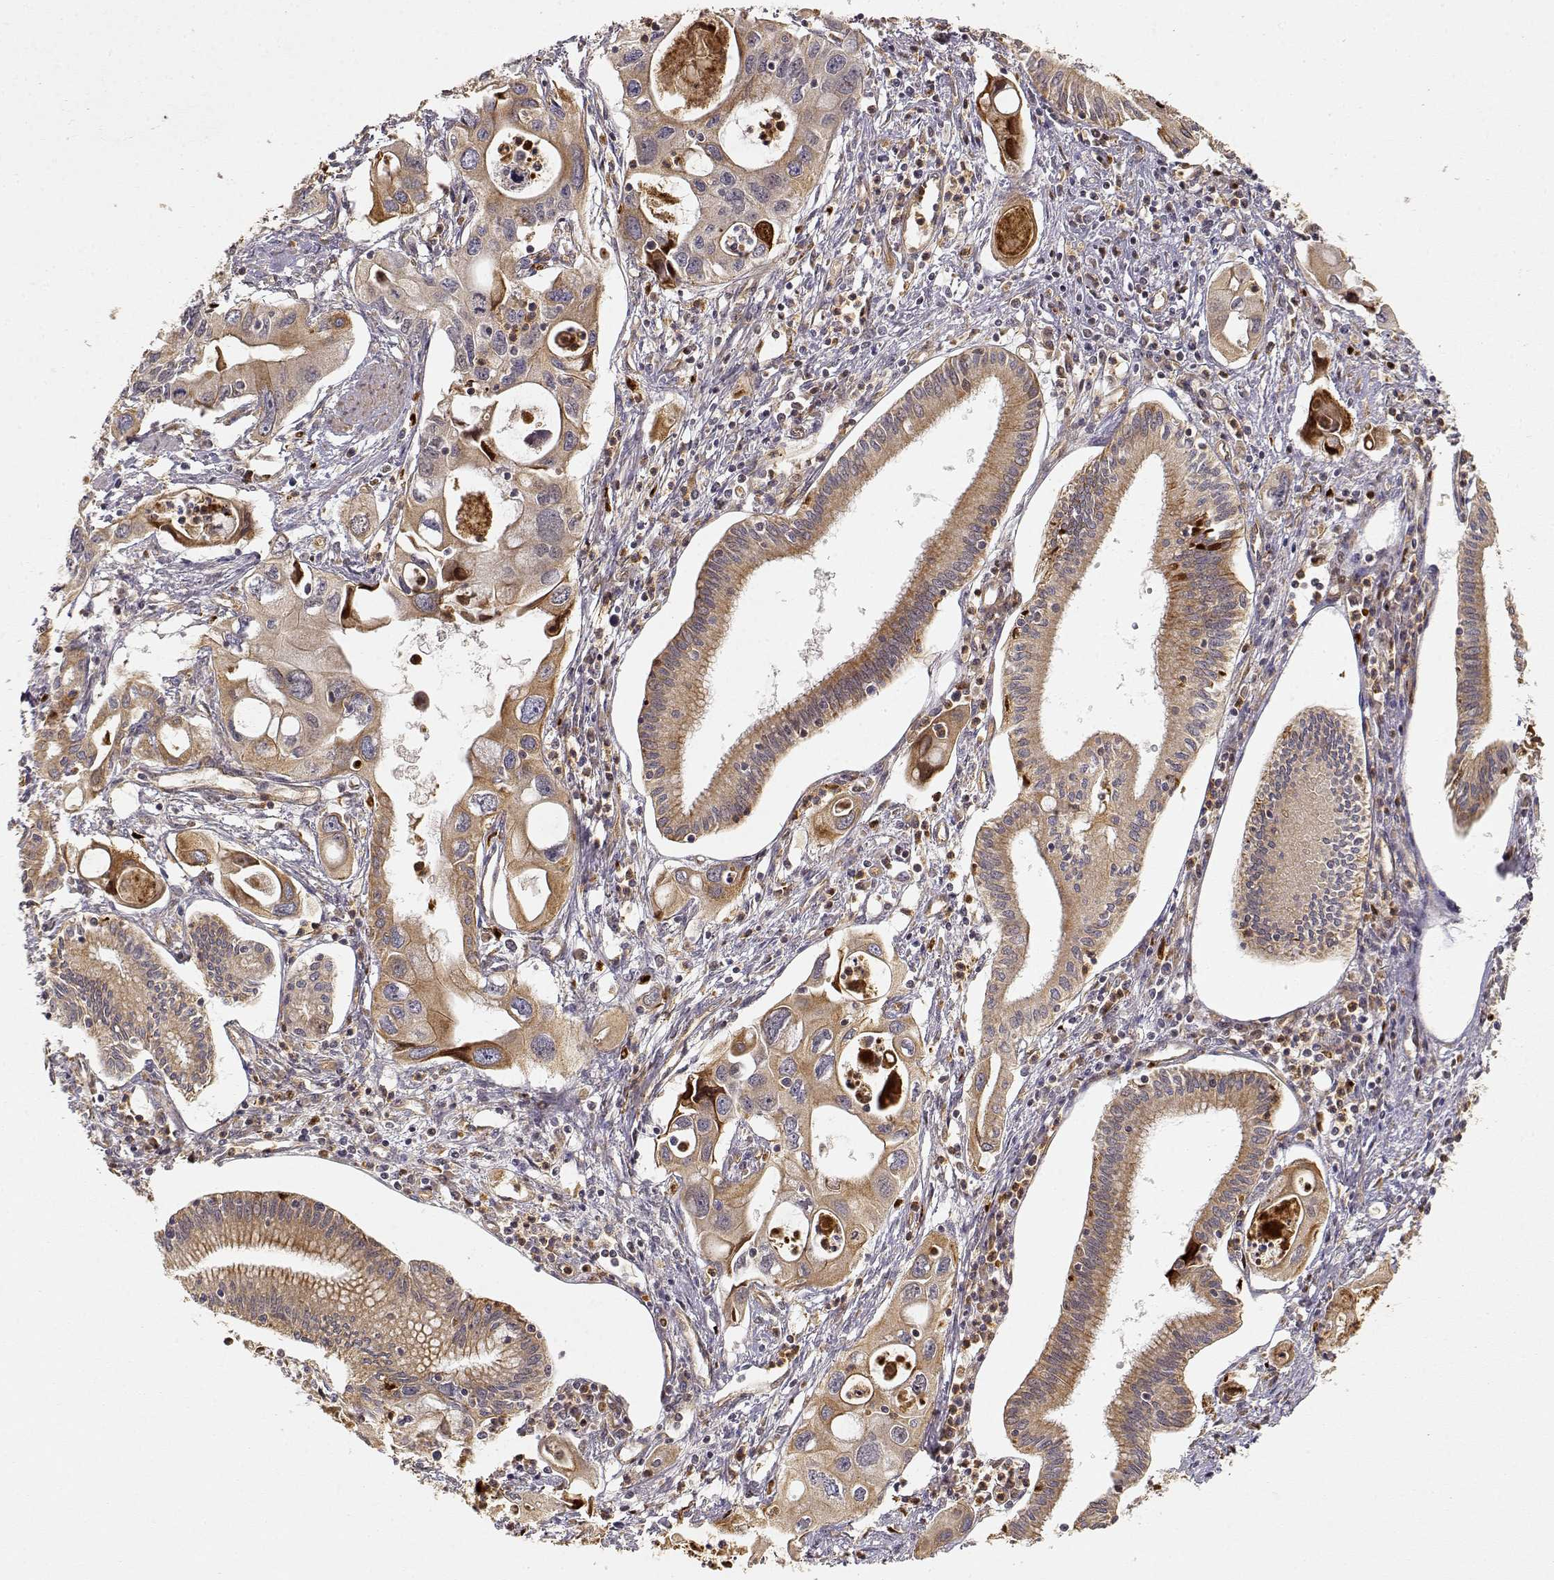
{"staining": {"intensity": "weak", "quantity": ">75%", "location": "cytoplasmic/membranous"}, "tissue": "pancreatic cancer", "cell_type": "Tumor cells", "image_type": "cancer", "snomed": [{"axis": "morphology", "description": "Adenocarcinoma, NOS"}, {"axis": "topography", "description": "Pancreas"}], "caption": "Pancreatic cancer (adenocarcinoma) tissue exhibits weak cytoplasmic/membranous positivity in about >75% of tumor cells, visualized by immunohistochemistry.", "gene": "CDK5RAP2", "patient": {"sex": "male", "age": 60}}